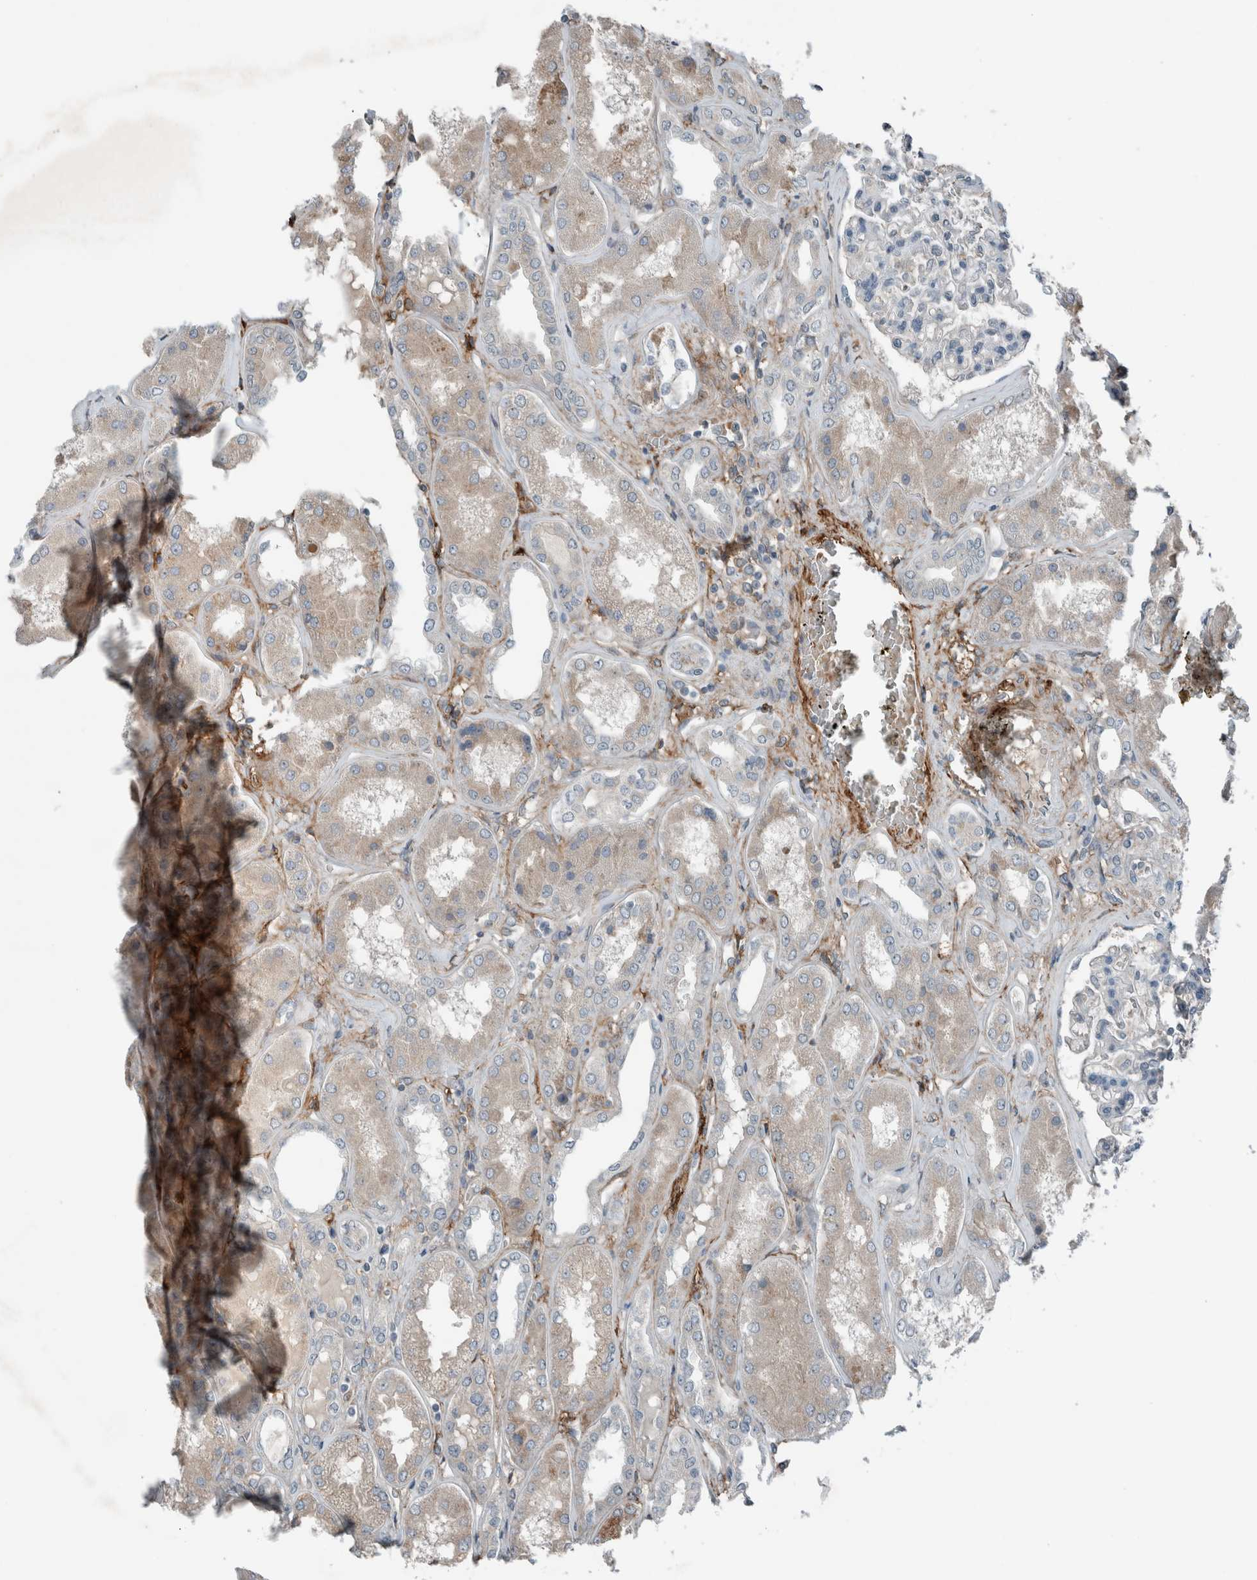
{"staining": {"intensity": "negative", "quantity": "none", "location": "none"}, "tissue": "kidney", "cell_type": "Cells in glomeruli", "image_type": "normal", "snomed": [{"axis": "morphology", "description": "Normal tissue, NOS"}, {"axis": "topography", "description": "Kidney"}], "caption": "Immunohistochemistry (IHC) photomicrograph of benign kidney: human kidney stained with DAB (3,3'-diaminobenzidine) exhibits no significant protein expression in cells in glomeruli.", "gene": "JADE2", "patient": {"sex": "female", "age": 56}}